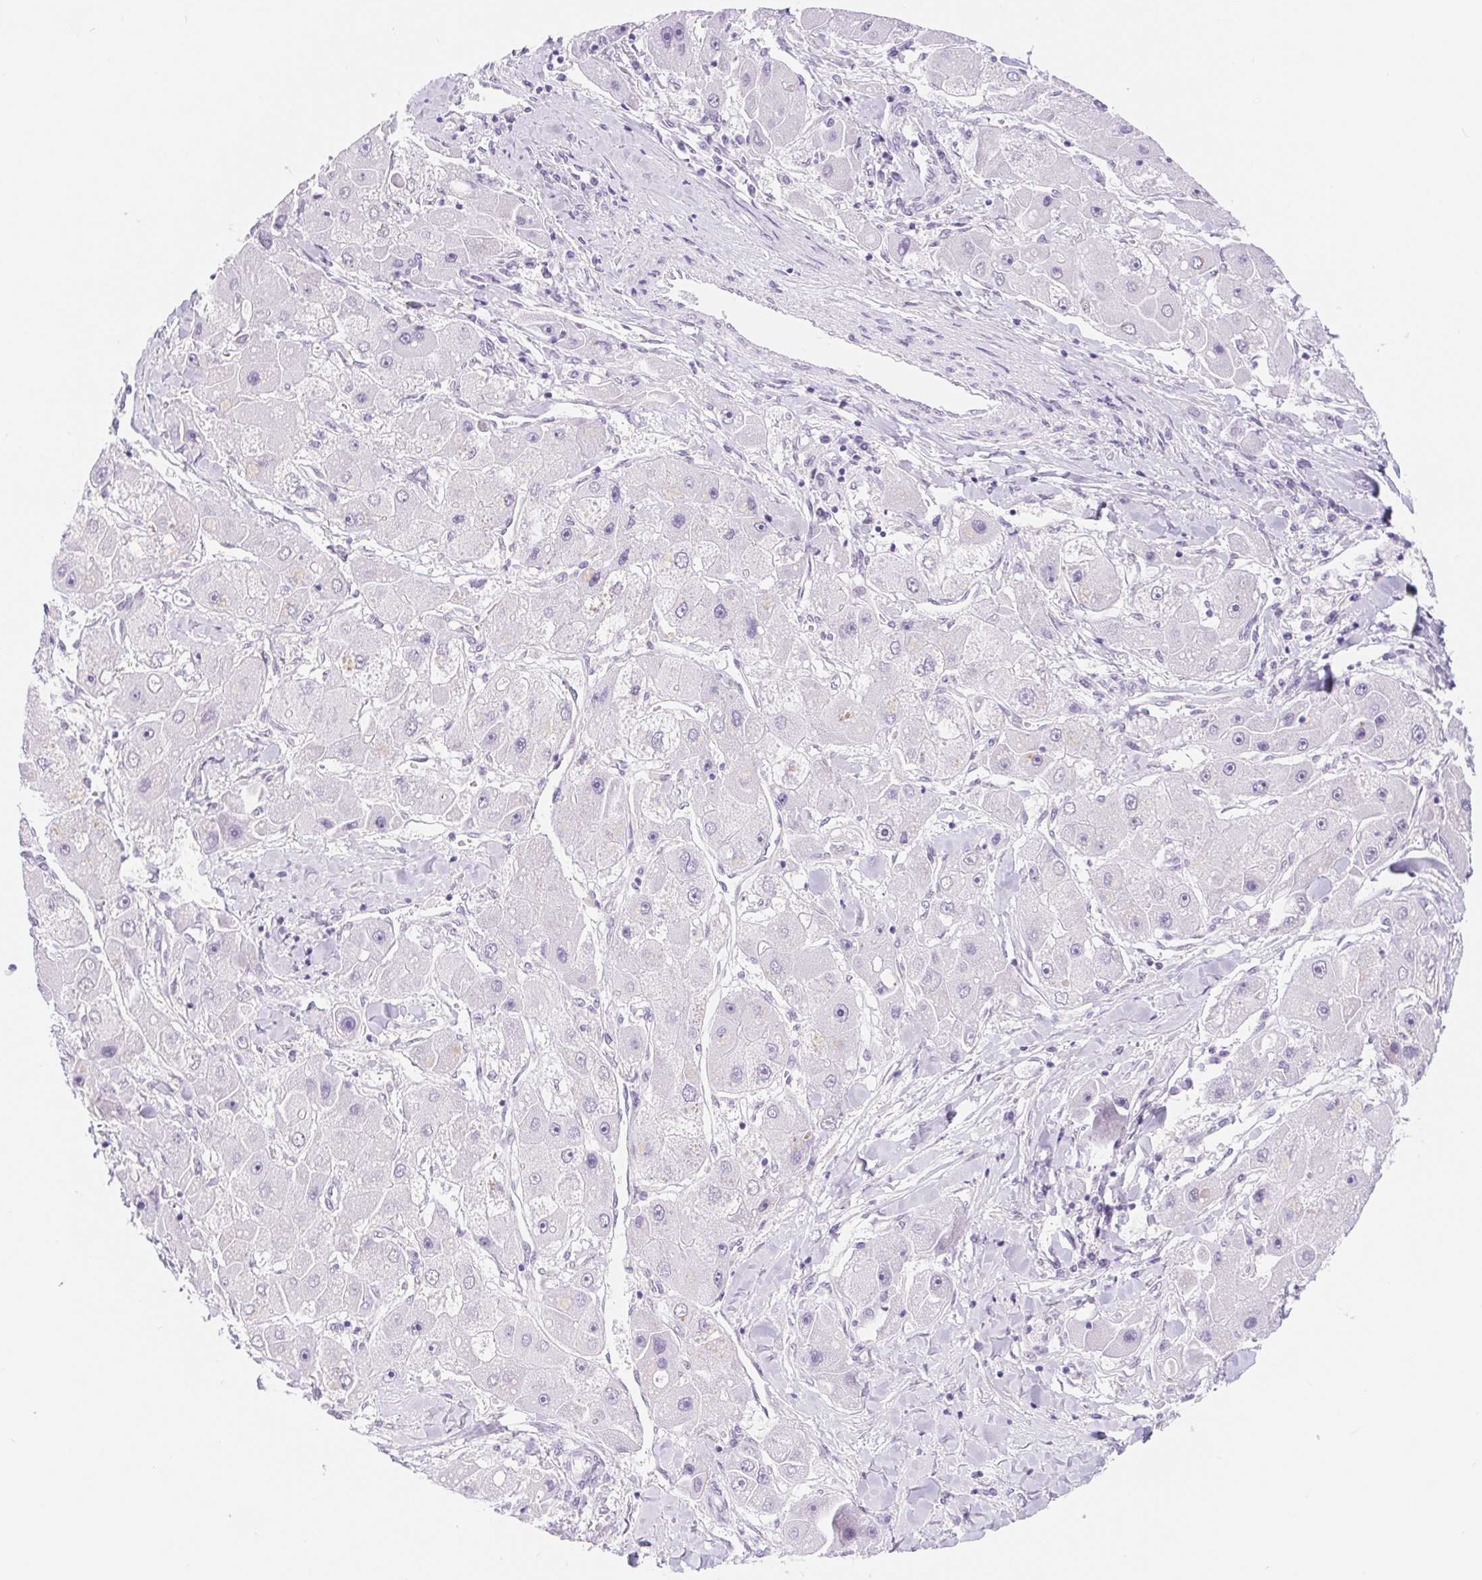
{"staining": {"intensity": "negative", "quantity": "none", "location": "none"}, "tissue": "liver cancer", "cell_type": "Tumor cells", "image_type": "cancer", "snomed": [{"axis": "morphology", "description": "Carcinoma, Hepatocellular, NOS"}, {"axis": "topography", "description": "Liver"}], "caption": "DAB (3,3'-diaminobenzidine) immunohistochemical staining of liver cancer demonstrates no significant staining in tumor cells.", "gene": "CAND1", "patient": {"sex": "male", "age": 24}}